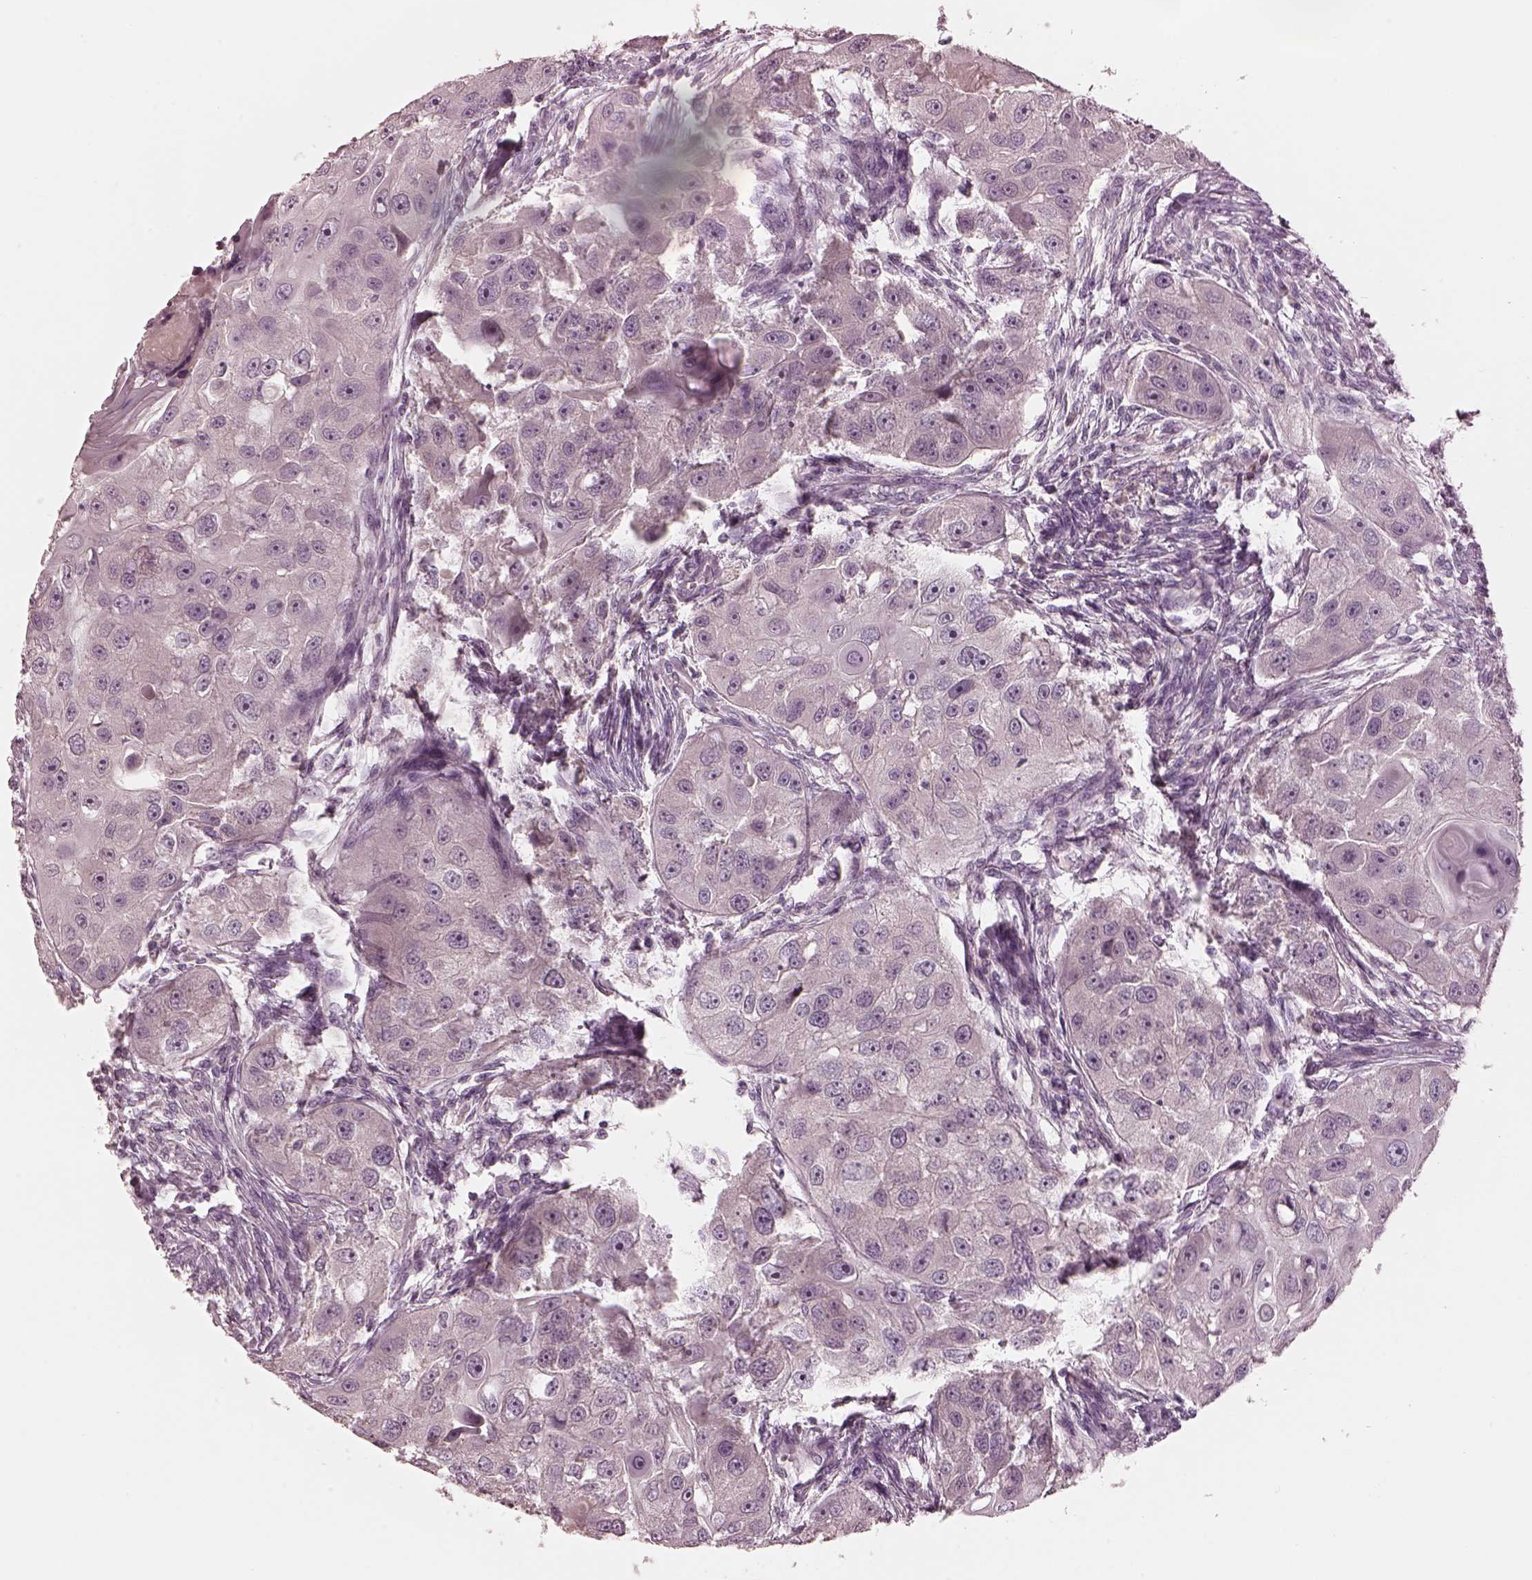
{"staining": {"intensity": "negative", "quantity": "none", "location": "none"}, "tissue": "head and neck cancer", "cell_type": "Tumor cells", "image_type": "cancer", "snomed": [{"axis": "morphology", "description": "Squamous cell carcinoma, NOS"}, {"axis": "topography", "description": "Head-Neck"}], "caption": "Tumor cells are negative for brown protein staining in head and neck cancer (squamous cell carcinoma).", "gene": "MIA", "patient": {"sex": "male", "age": 51}}